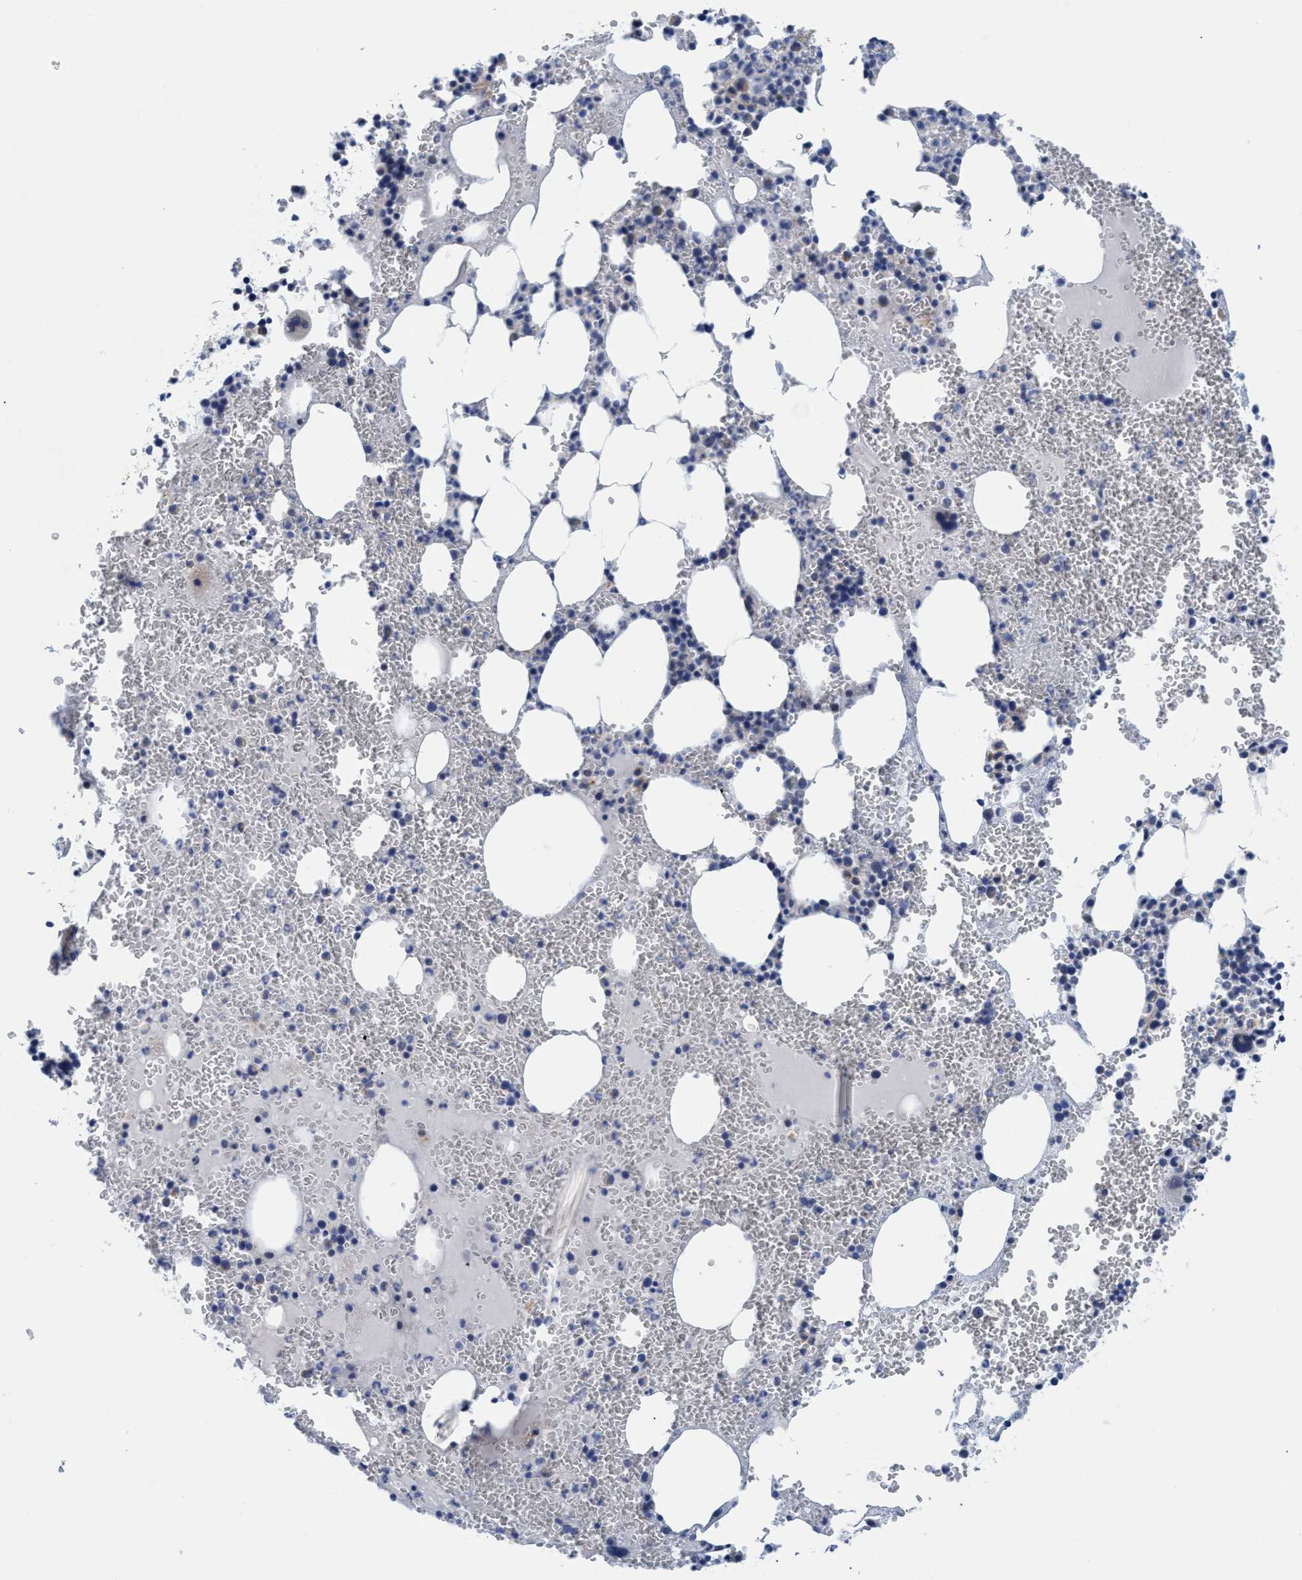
{"staining": {"intensity": "moderate", "quantity": "<25%", "location": "cytoplasmic/membranous"}, "tissue": "bone marrow", "cell_type": "Hematopoietic cells", "image_type": "normal", "snomed": [{"axis": "morphology", "description": "Normal tissue, NOS"}, {"axis": "morphology", "description": "Inflammation, NOS"}, {"axis": "topography", "description": "Bone marrow"}], "caption": "Hematopoietic cells demonstrate moderate cytoplasmic/membranous staining in about <25% of cells in benign bone marrow.", "gene": "GGA3", "patient": {"sex": "female", "age": 67}}